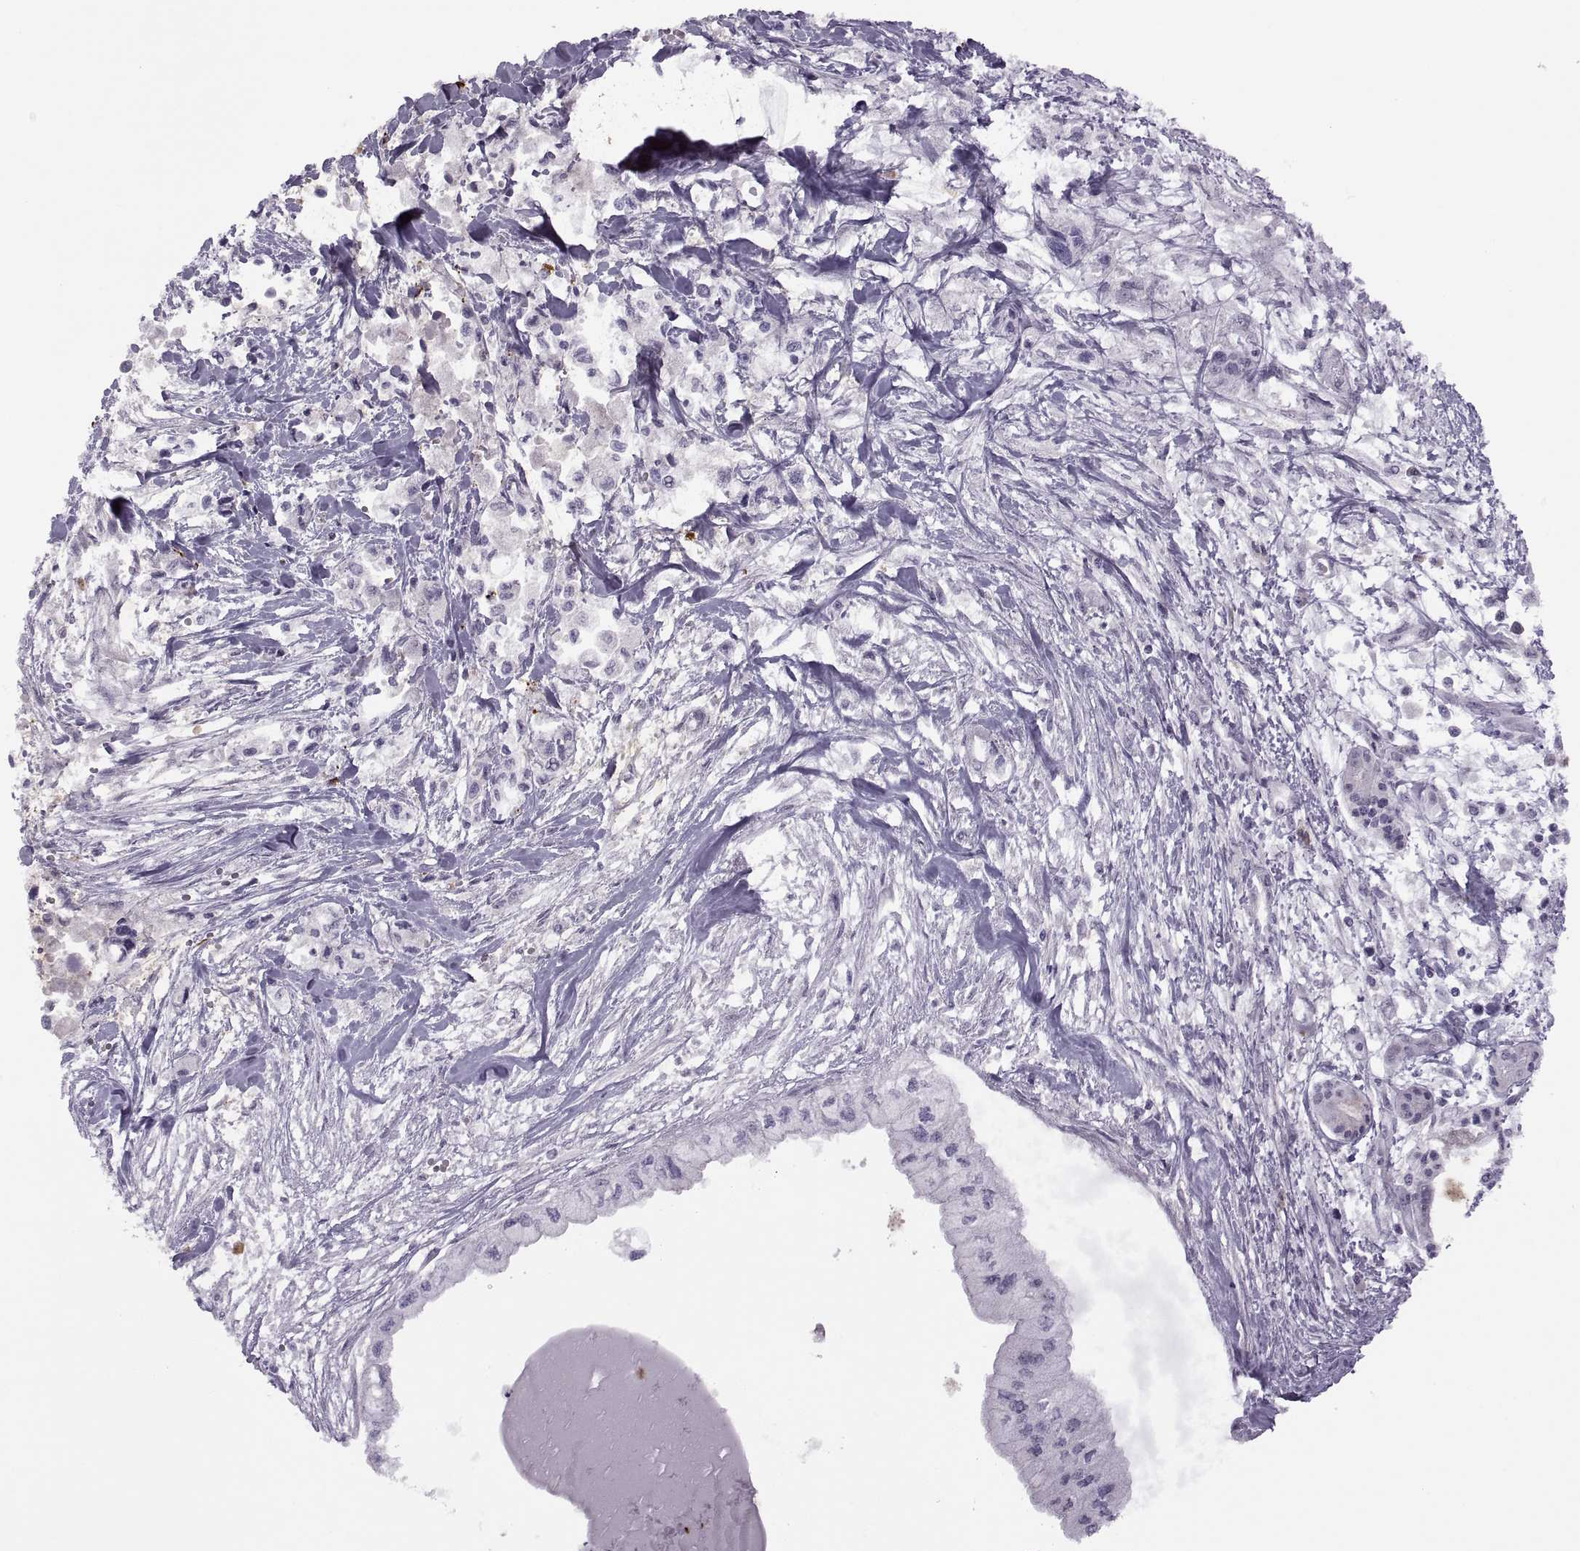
{"staining": {"intensity": "negative", "quantity": "none", "location": "none"}, "tissue": "pancreatic cancer", "cell_type": "Tumor cells", "image_type": "cancer", "snomed": [{"axis": "morphology", "description": "Adenocarcinoma, NOS"}, {"axis": "topography", "description": "Pancreas"}], "caption": "Immunohistochemistry (IHC) of human pancreatic cancer (adenocarcinoma) displays no positivity in tumor cells.", "gene": "H2AP", "patient": {"sex": "female", "age": 61}}